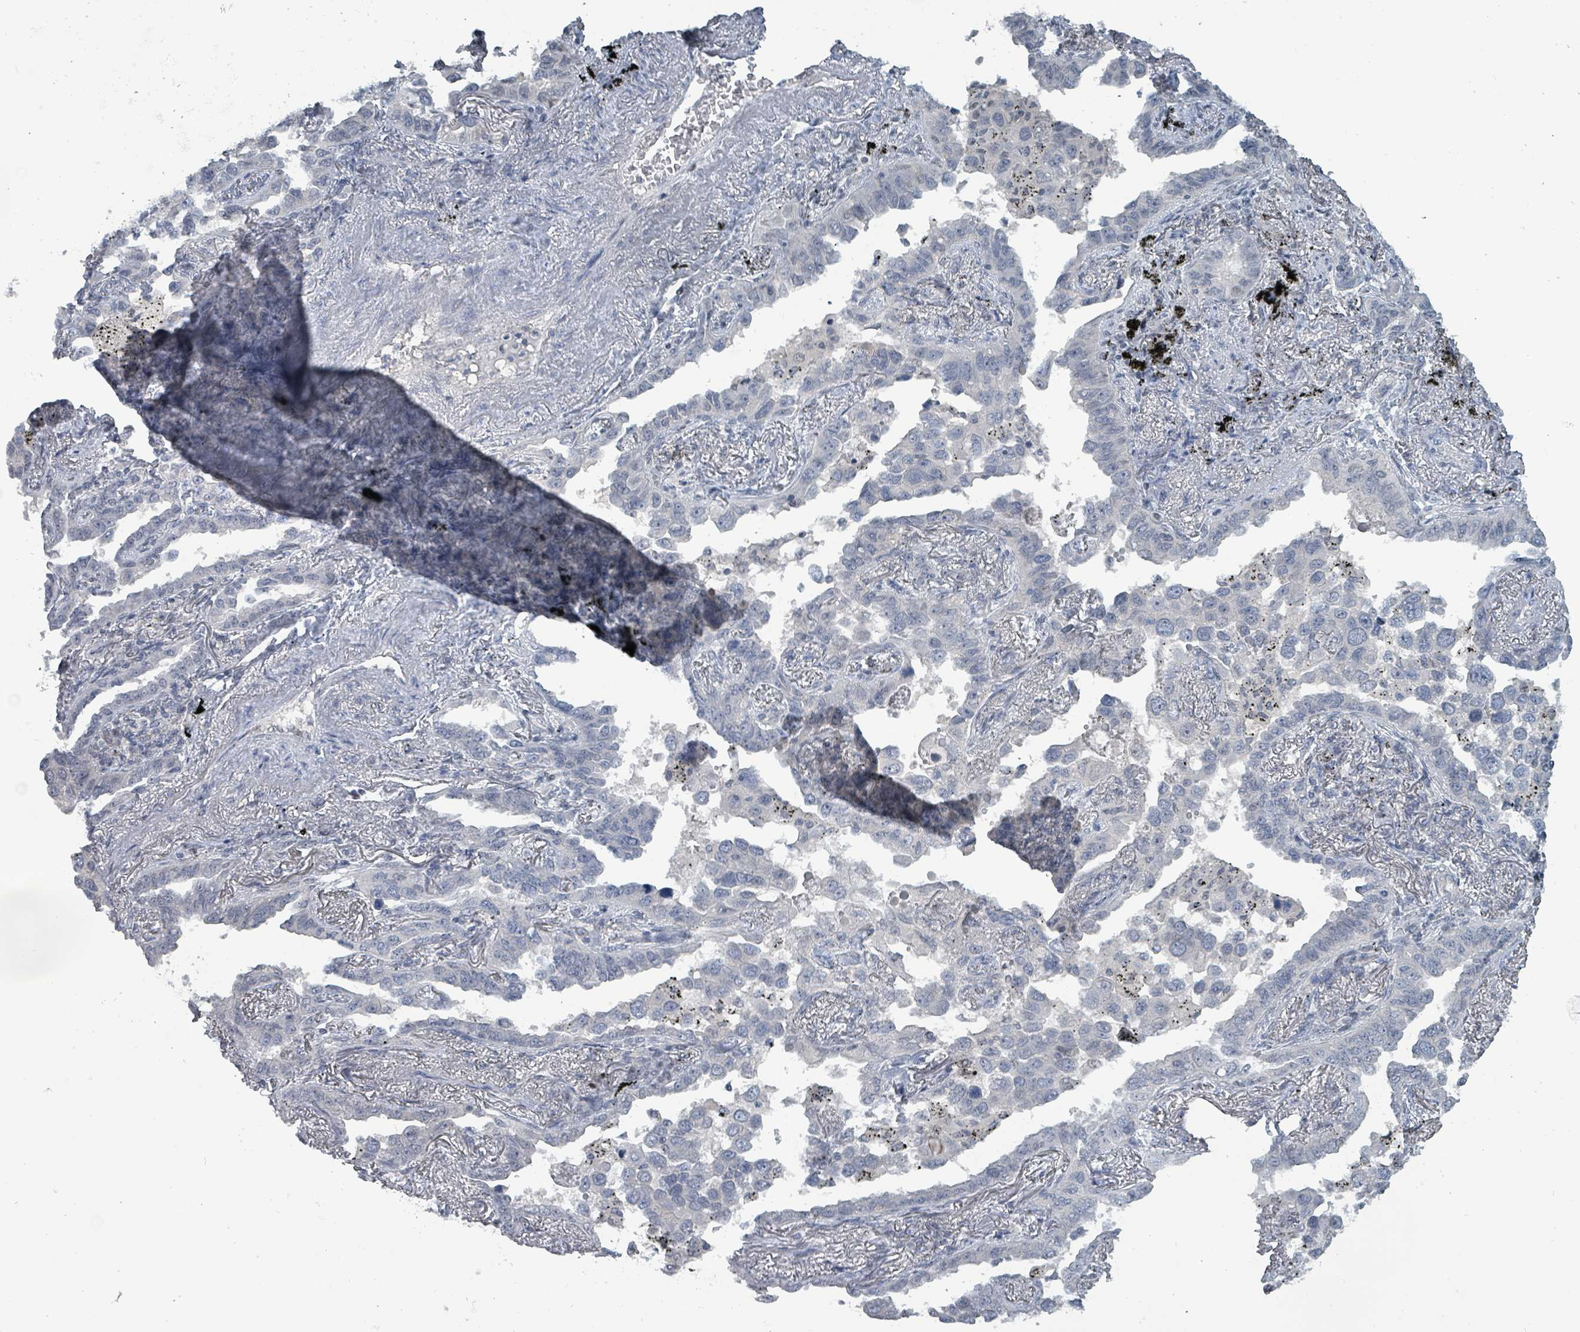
{"staining": {"intensity": "negative", "quantity": "none", "location": "none"}, "tissue": "lung cancer", "cell_type": "Tumor cells", "image_type": "cancer", "snomed": [{"axis": "morphology", "description": "Adenocarcinoma, NOS"}, {"axis": "topography", "description": "Lung"}], "caption": "Immunohistochemistry (IHC) of human lung adenocarcinoma reveals no expression in tumor cells.", "gene": "BIVM", "patient": {"sex": "male", "age": 67}}